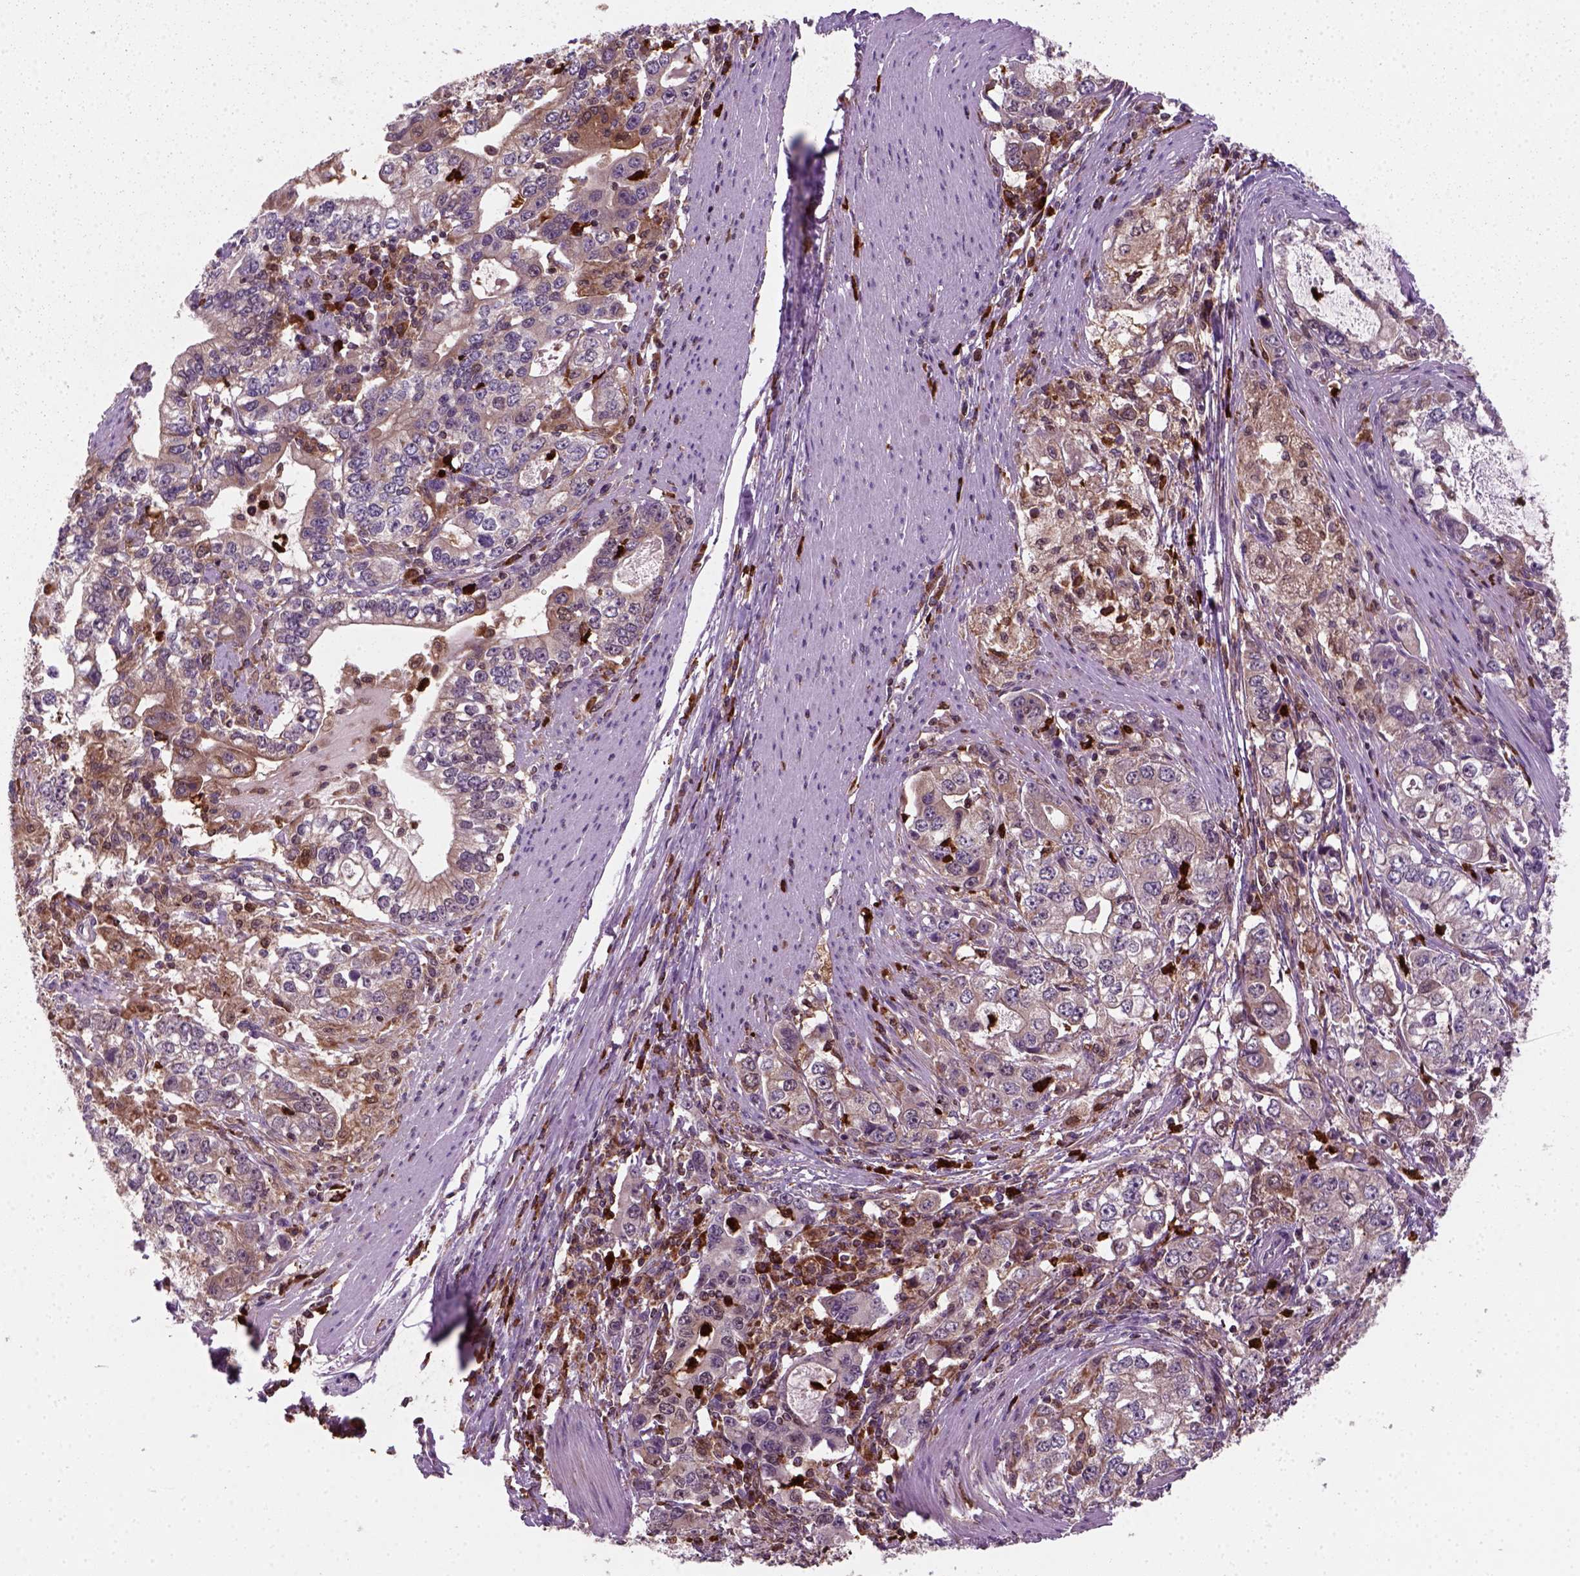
{"staining": {"intensity": "moderate", "quantity": "<25%", "location": "cytoplasmic/membranous"}, "tissue": "stomach cancer", "cell_type": "Tumor cells", "image_type": "cancer", "snomed": [{"axis": "morphology", "description": "Adenocarcinoma, NOS"}, {"axis": "topography", "description": "Stomach, lower"}], "caption": "Immunohistochemical staining of stomach cancer (adenocarcinoma) demonstrates low levels of moderate cytoplasmic/membranous protein positivity in approximately <25% of tumor cells. (Brightfield microscopy of DAB IHC at high magnification).", "gene": "NUDT16L1", "patient": {"sex": "female", "age": 72}}